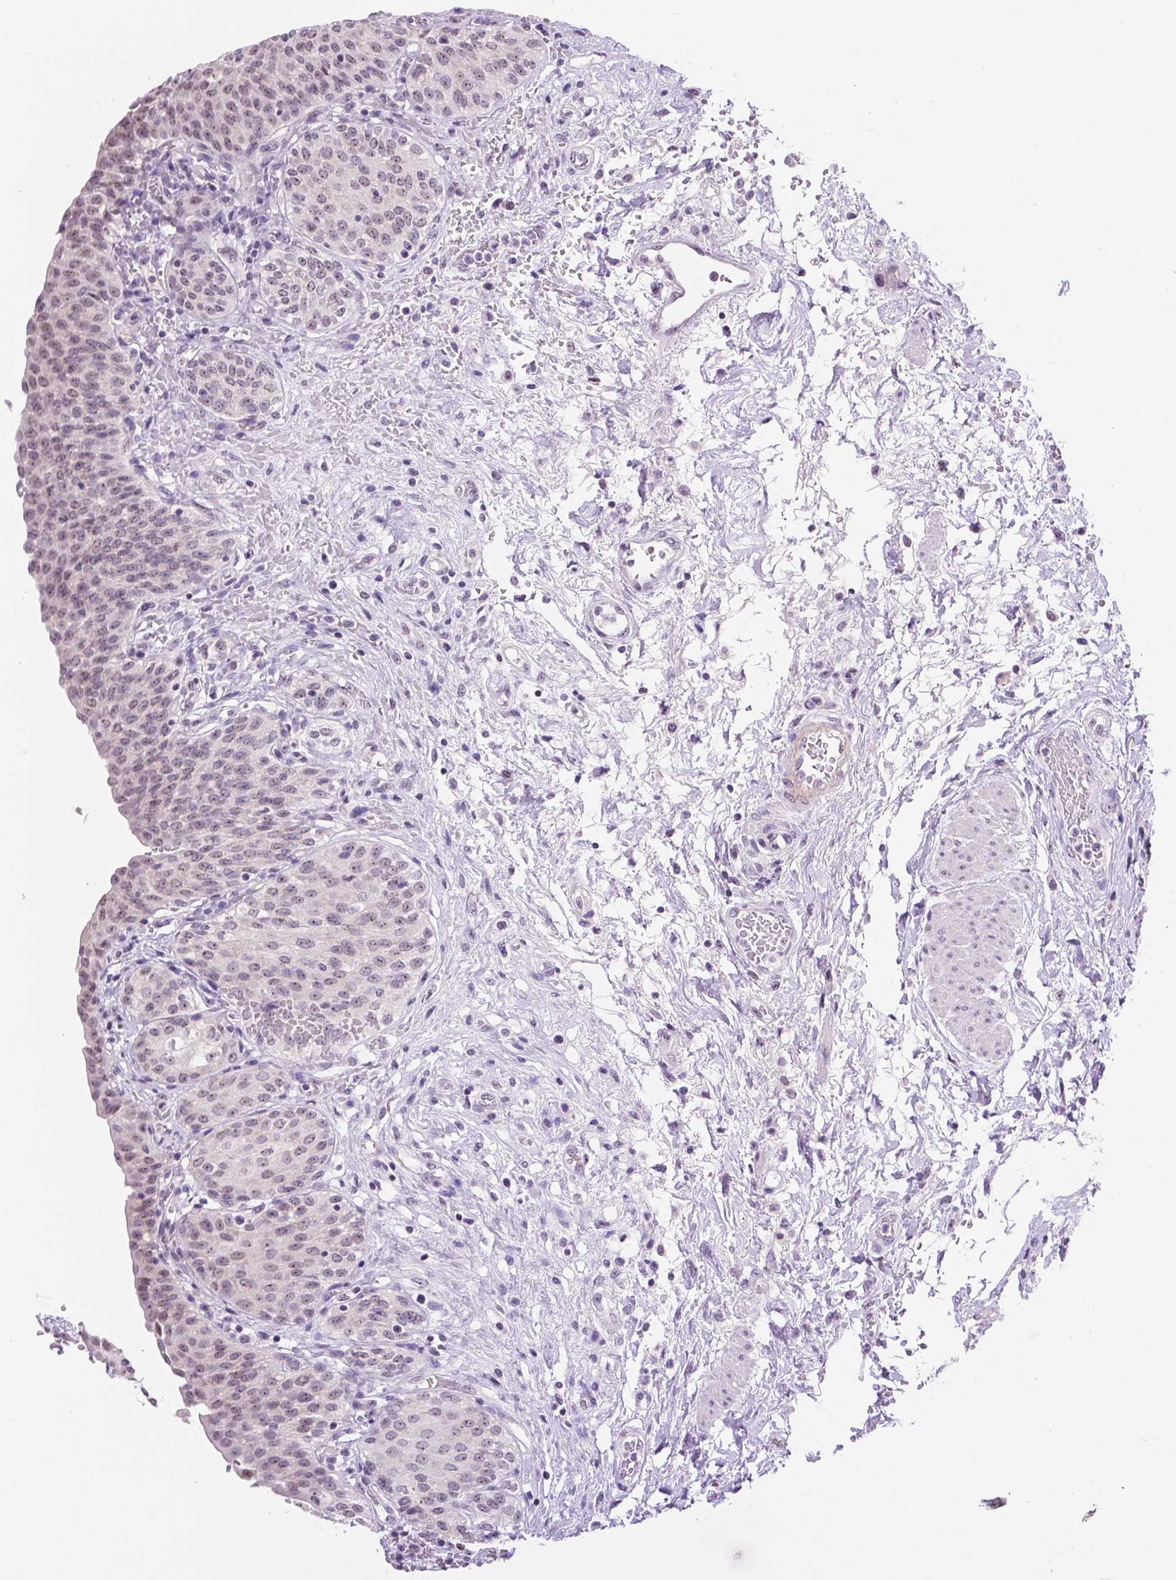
{"staining": {"intensity": "moderate", "quantity": "25%-75%", "location": "nuclear"}, "tissue": "urinary bladder", "cell_type": "Urothelial cells", "image_type": "normal", "snomed": [{"axis": "morphology", "description": "Normal tissue, NOS"}, {"axis": "topography", "description": "Urinary bladder"}], "caption": "Immunohistochemical staining of normal human urinary bladder reveals 25%-75% levels of moderate nuclear protein expression in about 25%-75% of urothelial cells. (DAB (3,3'-diaminobenzidine) IHC with brightfield microscopy, high magnification).", "gene": "NHP2", "patient": {"sex": "male", "age": 68}}